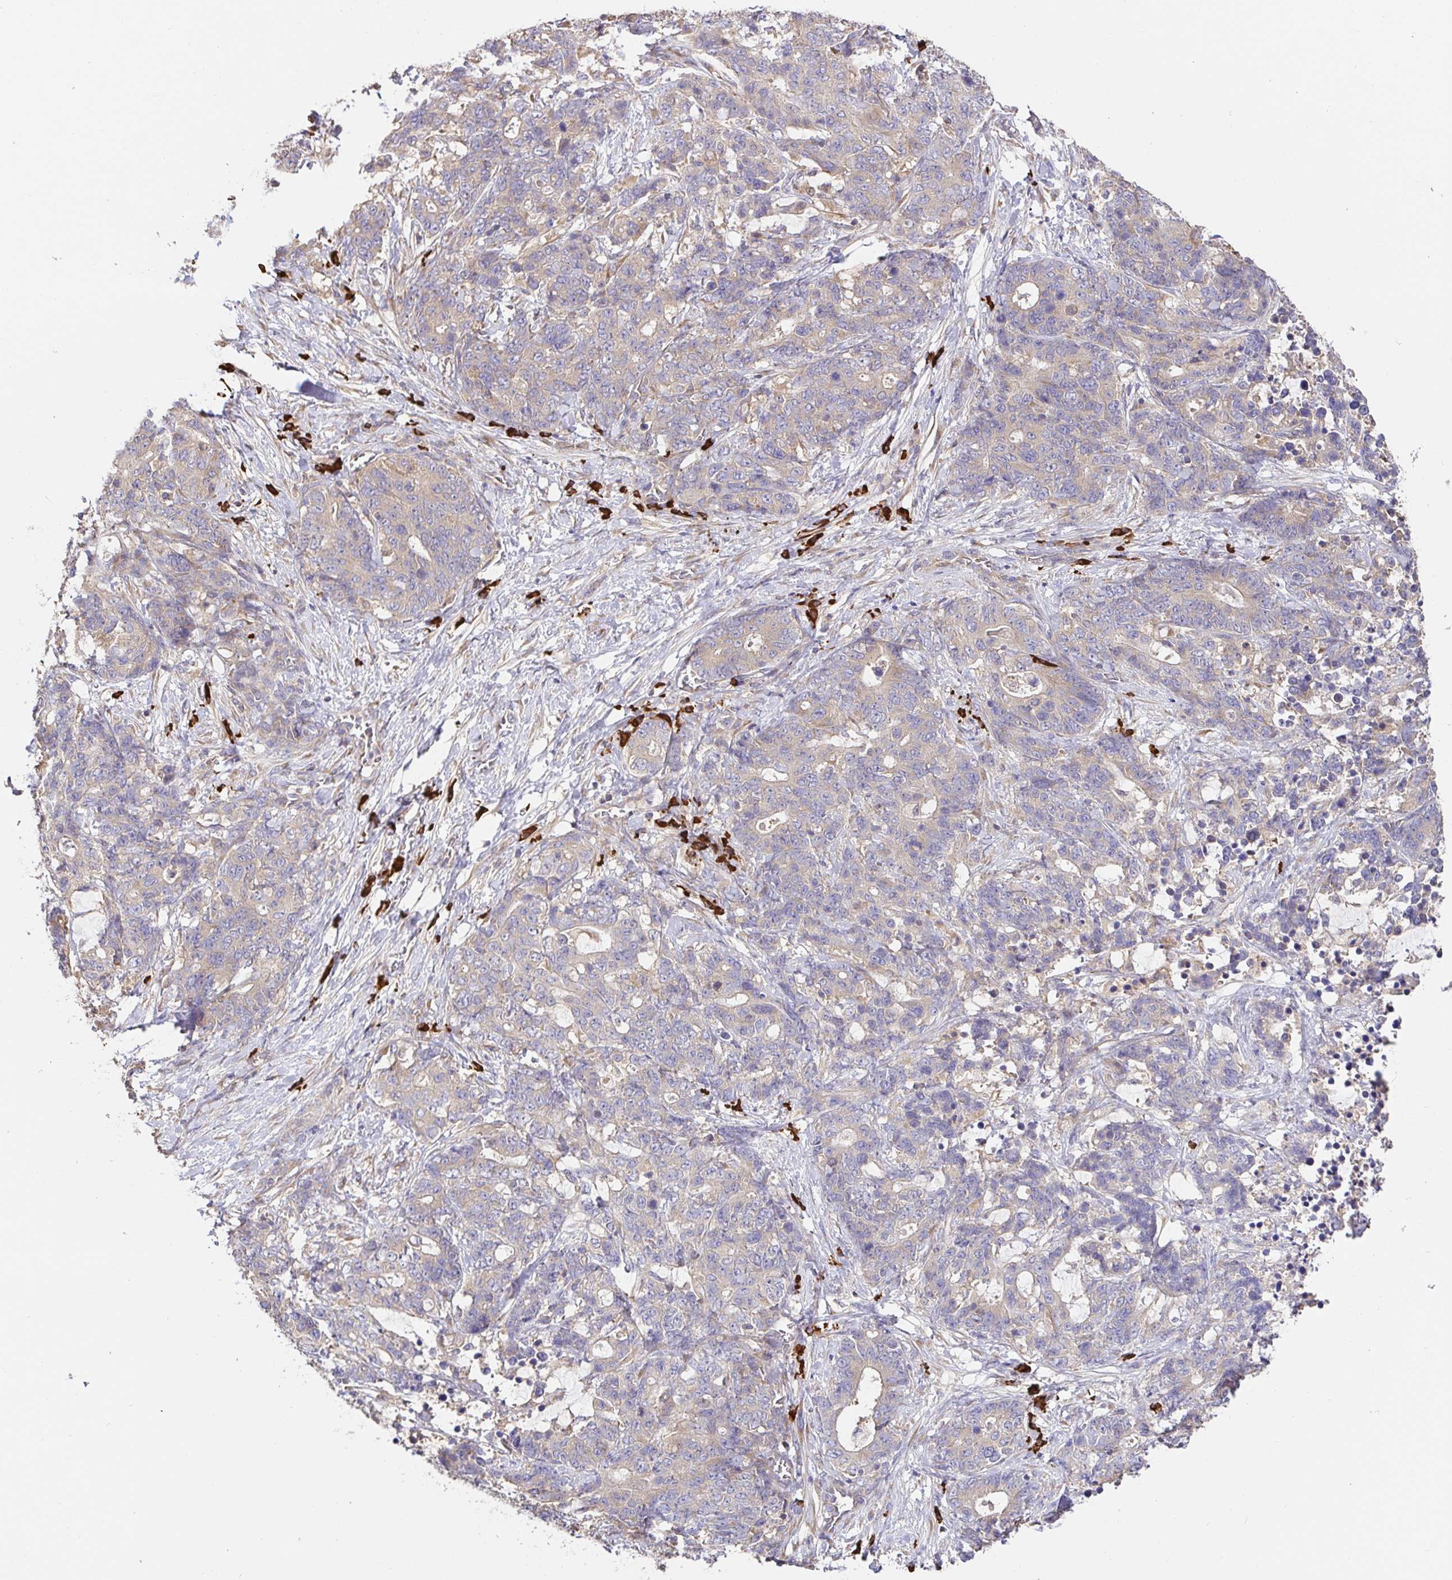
{"staining": {"intensity": "weak", "quantity": "<25%", "location": "cytoplasmic/membranous"}, "tissue": "stomach cancer", "cell_type": "Tumor cells", "image_type": "cancer", "snomed": [{"axis": "morphology", "description": "Normal tissue, NOS"}, {"axis": "morphology", "description": "Adenocarcinoma, NOS"}, {"axis": "topography", "description": "Stomach"}], "caption": "Tumor cells show no significant protein staining in stomach cancer (adenocarcinoma).", "gene": "HAGH", "patient": {"sex": "female", "age": 64}}